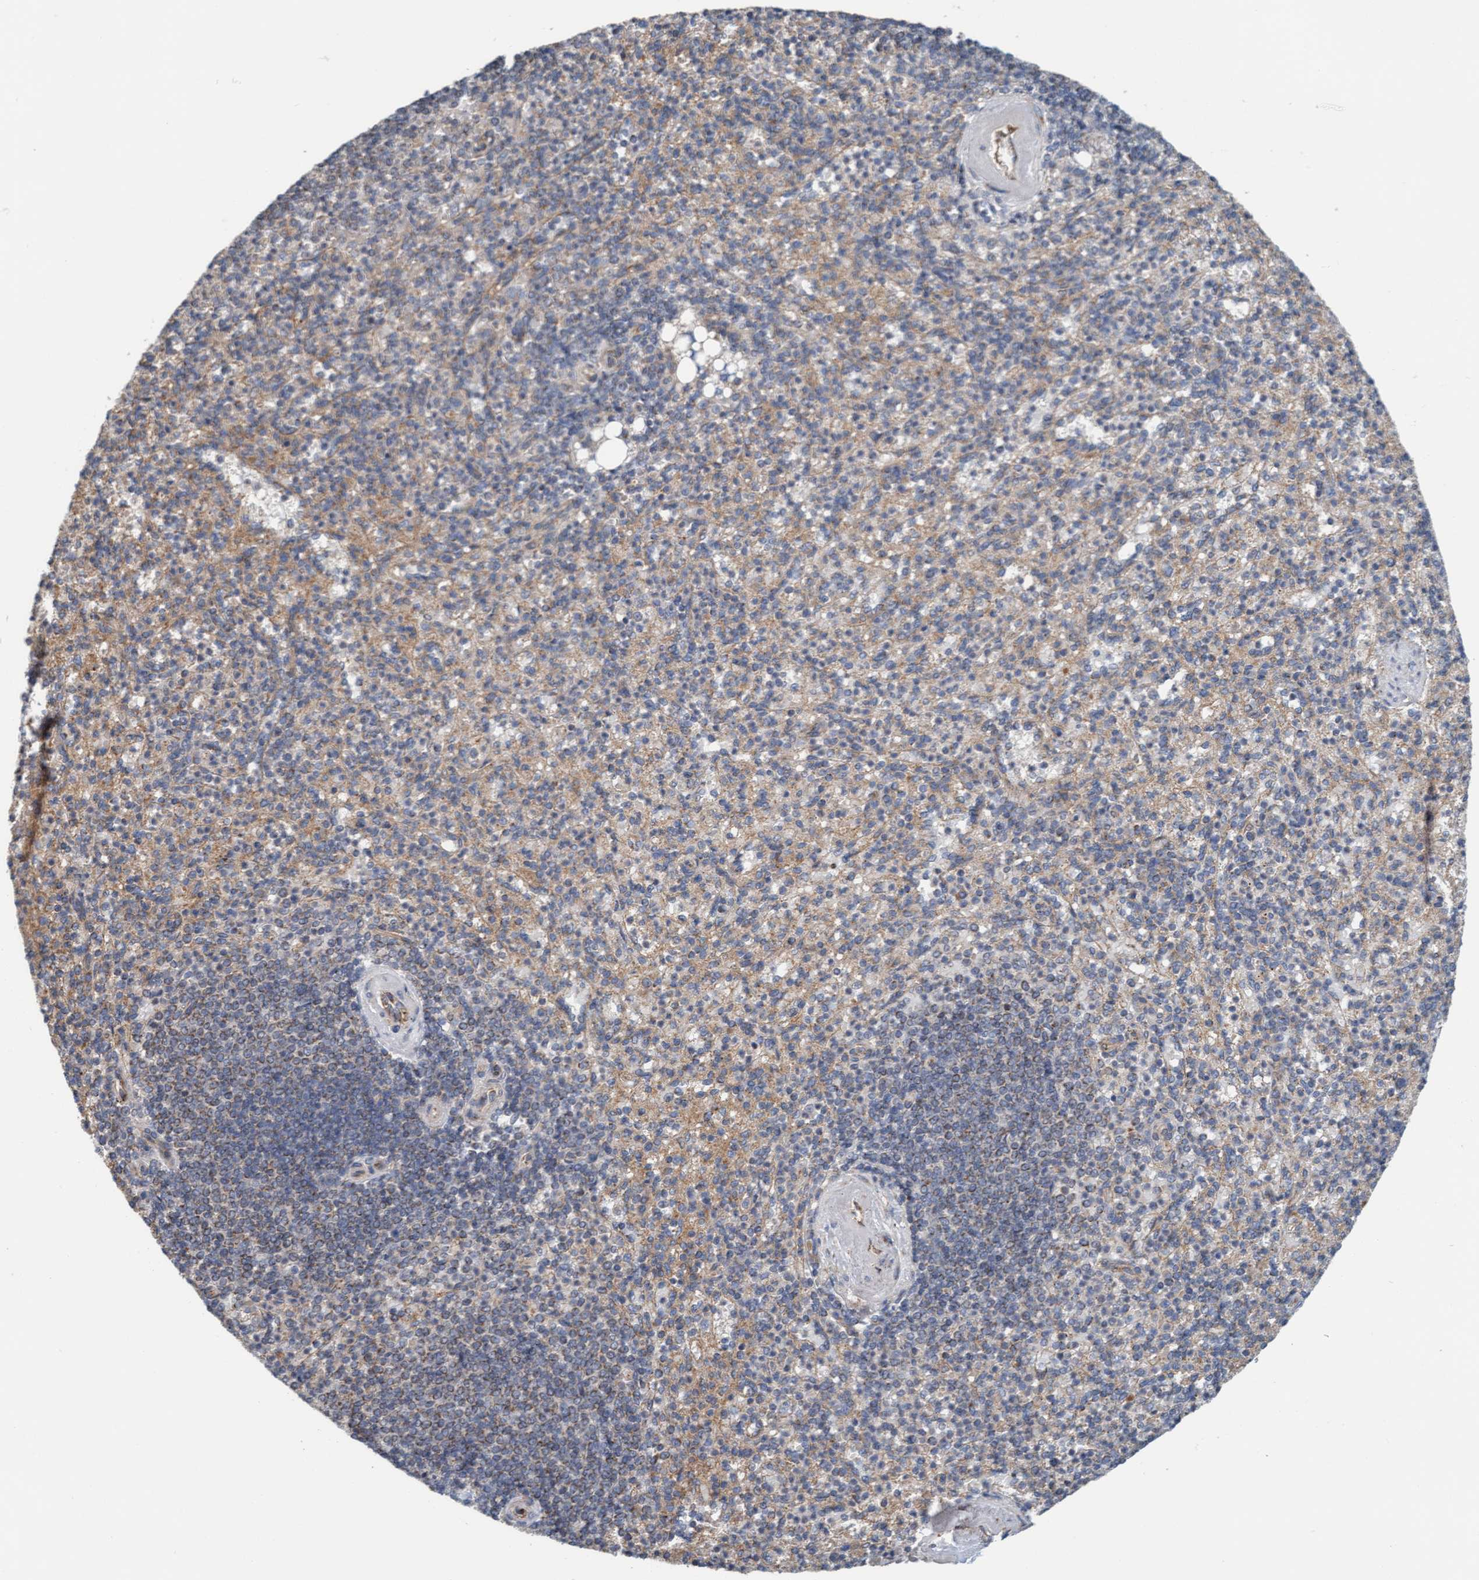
{"staining": {"intensity": "weak", "quantity": "25%-75%", "location": "cytoplasmic/membranous"}, "tissue": "spleen", "cell_type": "Cells in red pulp", "image_type": "normal", "snomed": [{"axis": "morphology", "description": "Normal tissue, NOS"}, {"axis": "topography", "description": "Spleen"}], "caption": "About 25%-75% of cells in red pulp in normal spleen demonstrate weak cytoplasmic/membranous protein positivity as visualized by brown immunohistochemical staining.", "gene": "ZNF566", "patient": {"sex": "female", "age": 74}}